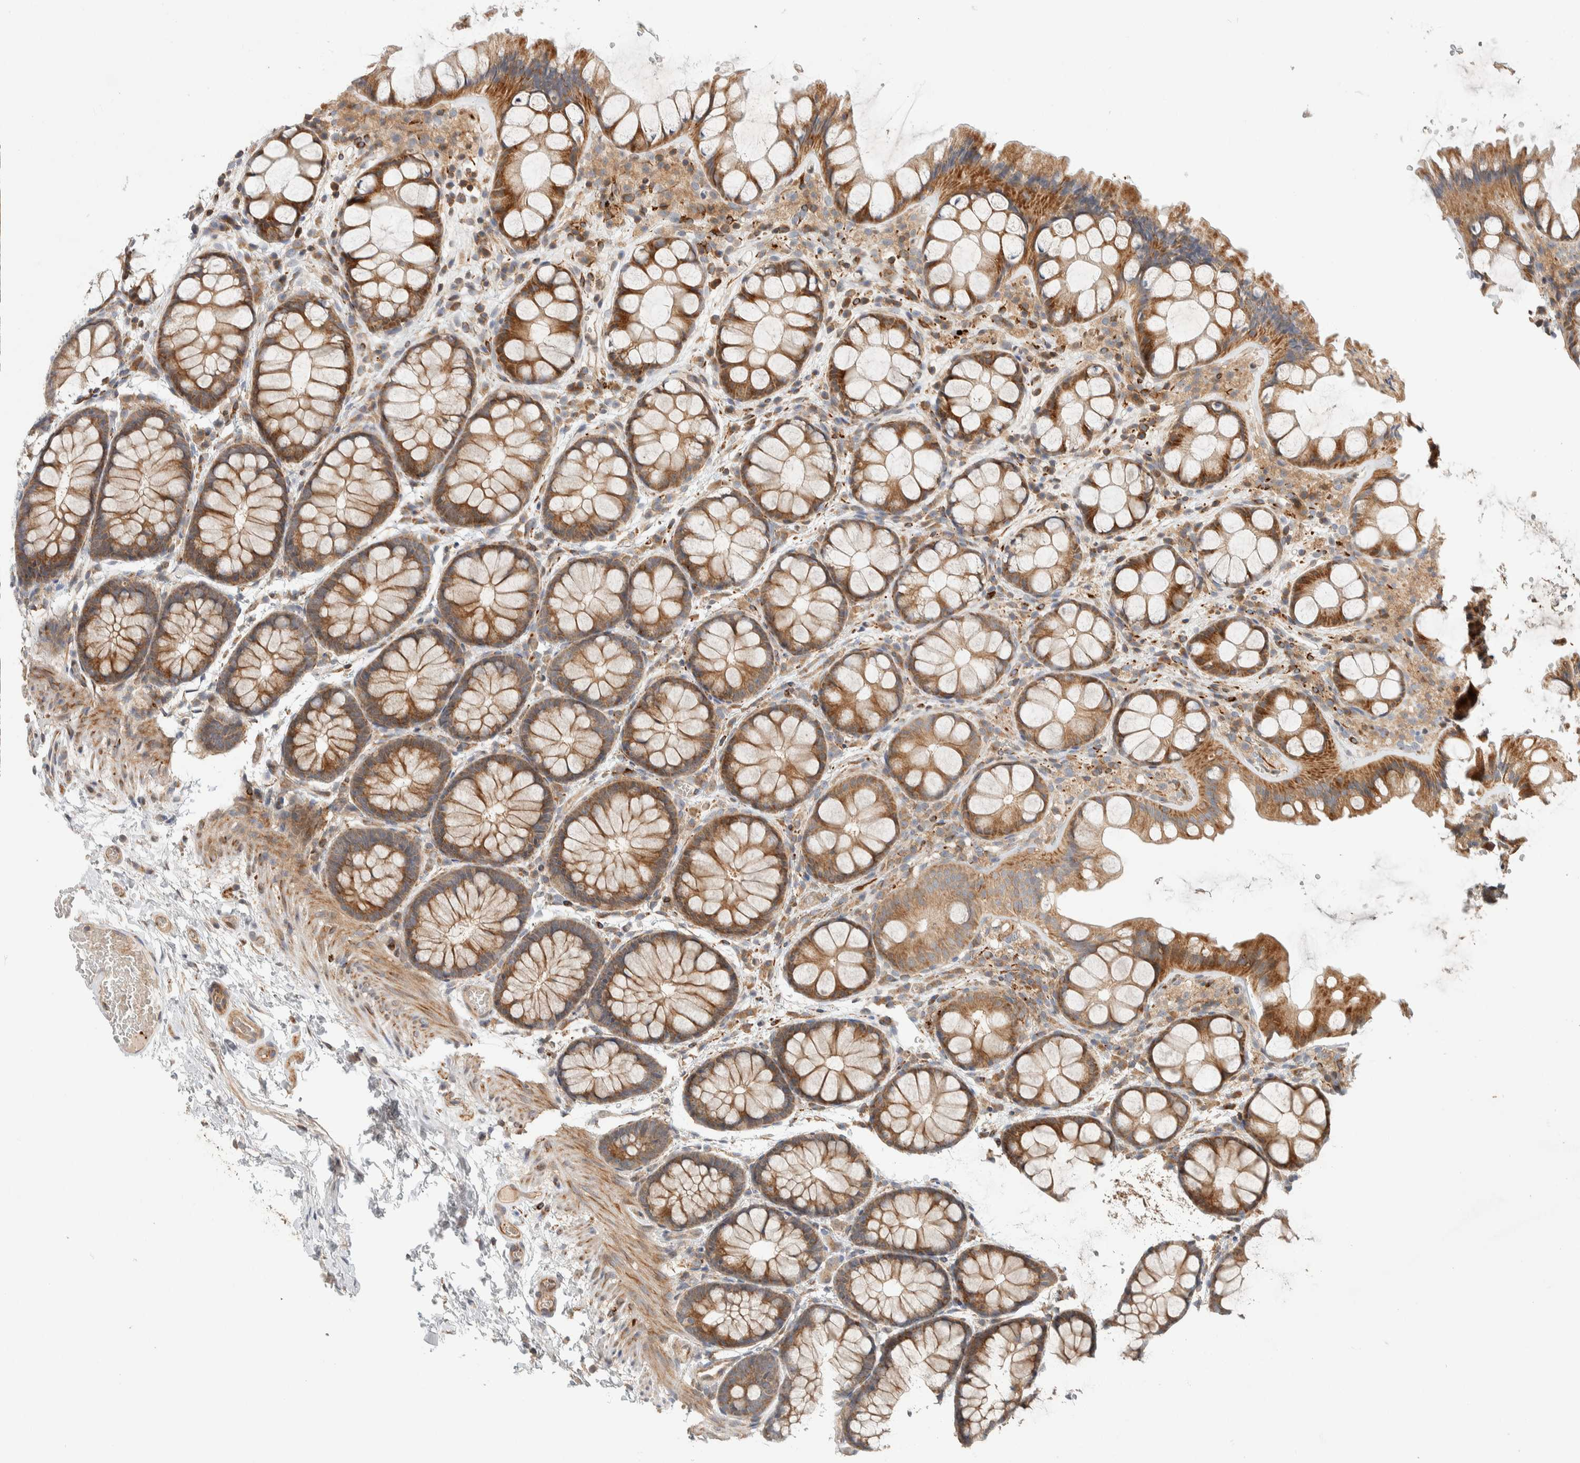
{"staining": {"intensity": "moderate", "quantity": ">75%", "location": "cytoplasmic/membranous"}, "tissue": "colon", "cell_type": "Endothelial cells", "image_type": "normal", "snomed": [{"axis": "morphology", "description": "Normal tissue, NOS"}, {"axis": "topography", "description": "Colon"}], "caption": "Endothelial cells demonstrate moderate cytoplasmic/membranous expression in about >75% of cells in unremarkable colon.", "gene": "KIF9", "patient": {"sex": "male", "age": 47}}